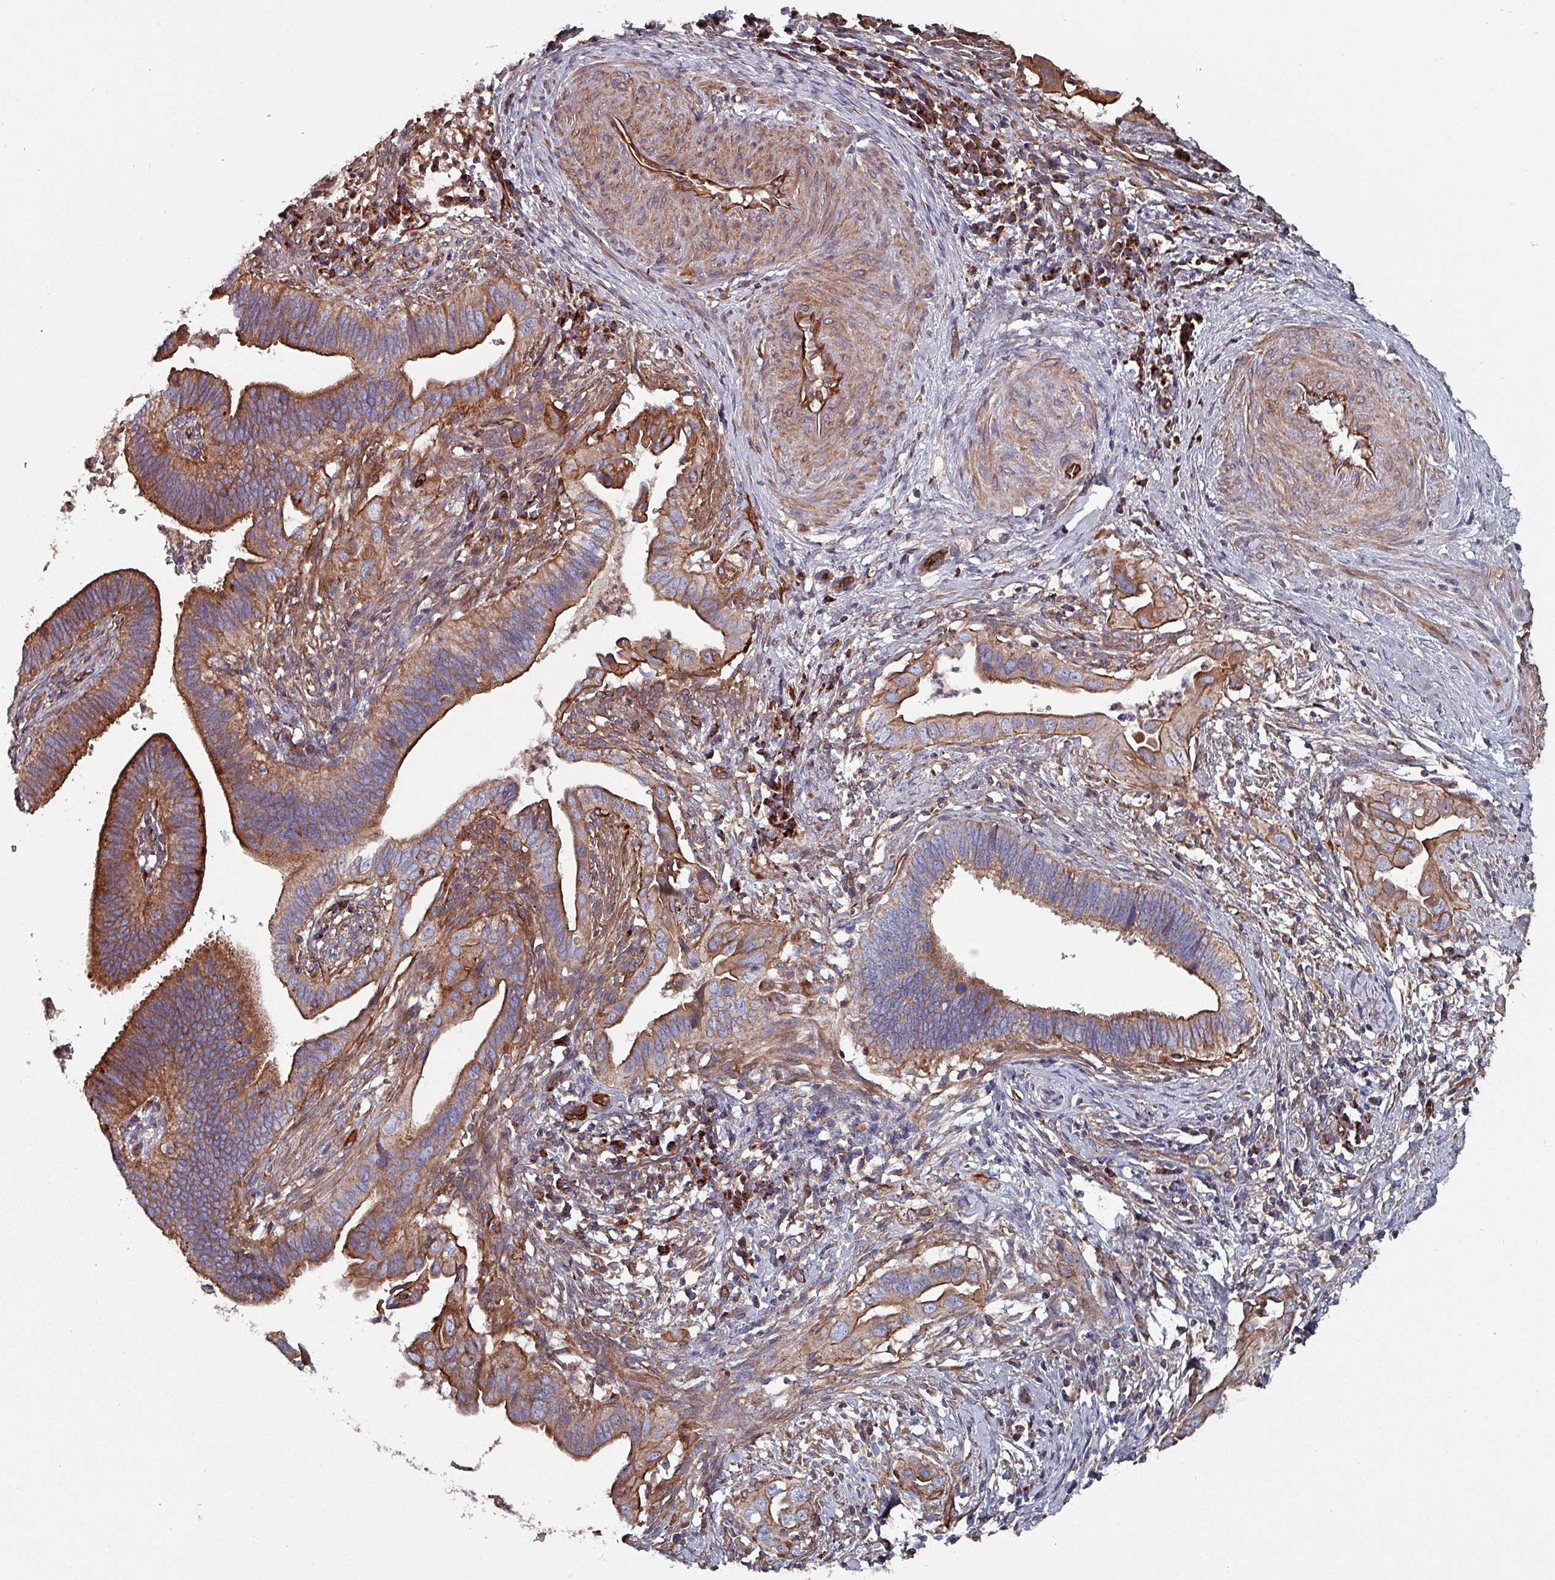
{"staining": {"intensity": "moderate", "quantity": "25%-75%", "location": "cytoplasmic/membranous"}, "tissue": "cervical cancer", "cell_type": "Tumor cells", "image_type": "cancer", "snomed": [{"axis": "morphology", "description": "Adenocarcinoma, NOS"}, {"axis": "topography", "description": "Cervix"}], "caption": "High-power microscopy captured an IHC image of adenocarcinoma (cervical), revealing moderate cytoplasmic/membranous expression in approximately 25%-75% of tumor cells.", "gene": "ANO10", "patient": {"sex": "female", "age": 42}}